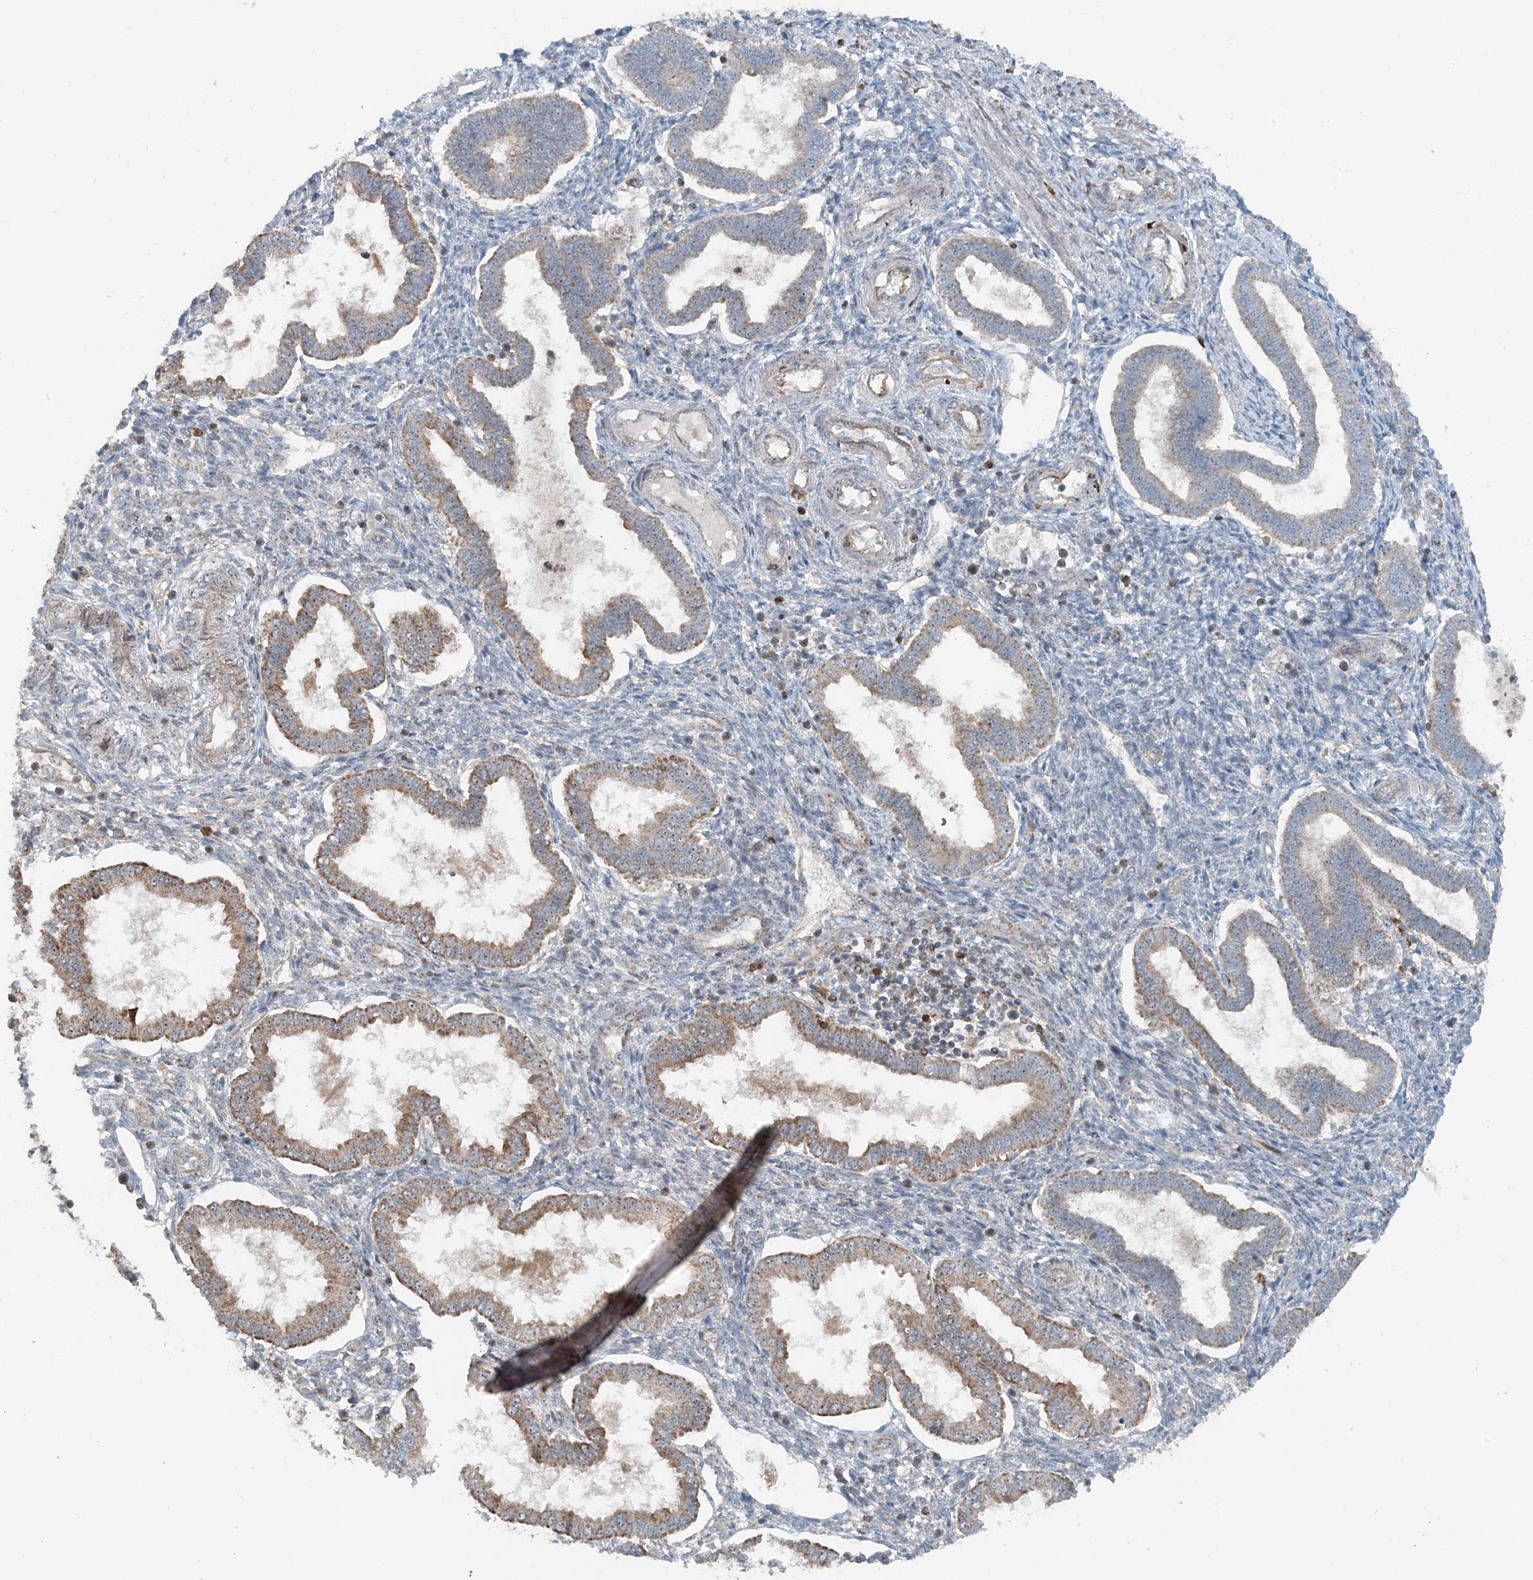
{"staining": {"intensity": "negative", "quantity": "none", "location": "none"}, "tissue": "endometrium", "cell_type": "Cells in endometrial stroma", "image_type": "normal", "snomed": [{"axis": "morphology", "description": "Normal tissue, NOS"}, {"axis": "topography", "description": "Endometrium"}], "caption": "DAB (3,3'-diaminobenzidine) immunohistochemical staining of unremarkable endometrium displays no significant expression in cells in endometrial stroma.", "gene": "MITD1", "patient": {"sex": "female", "age": 24}}